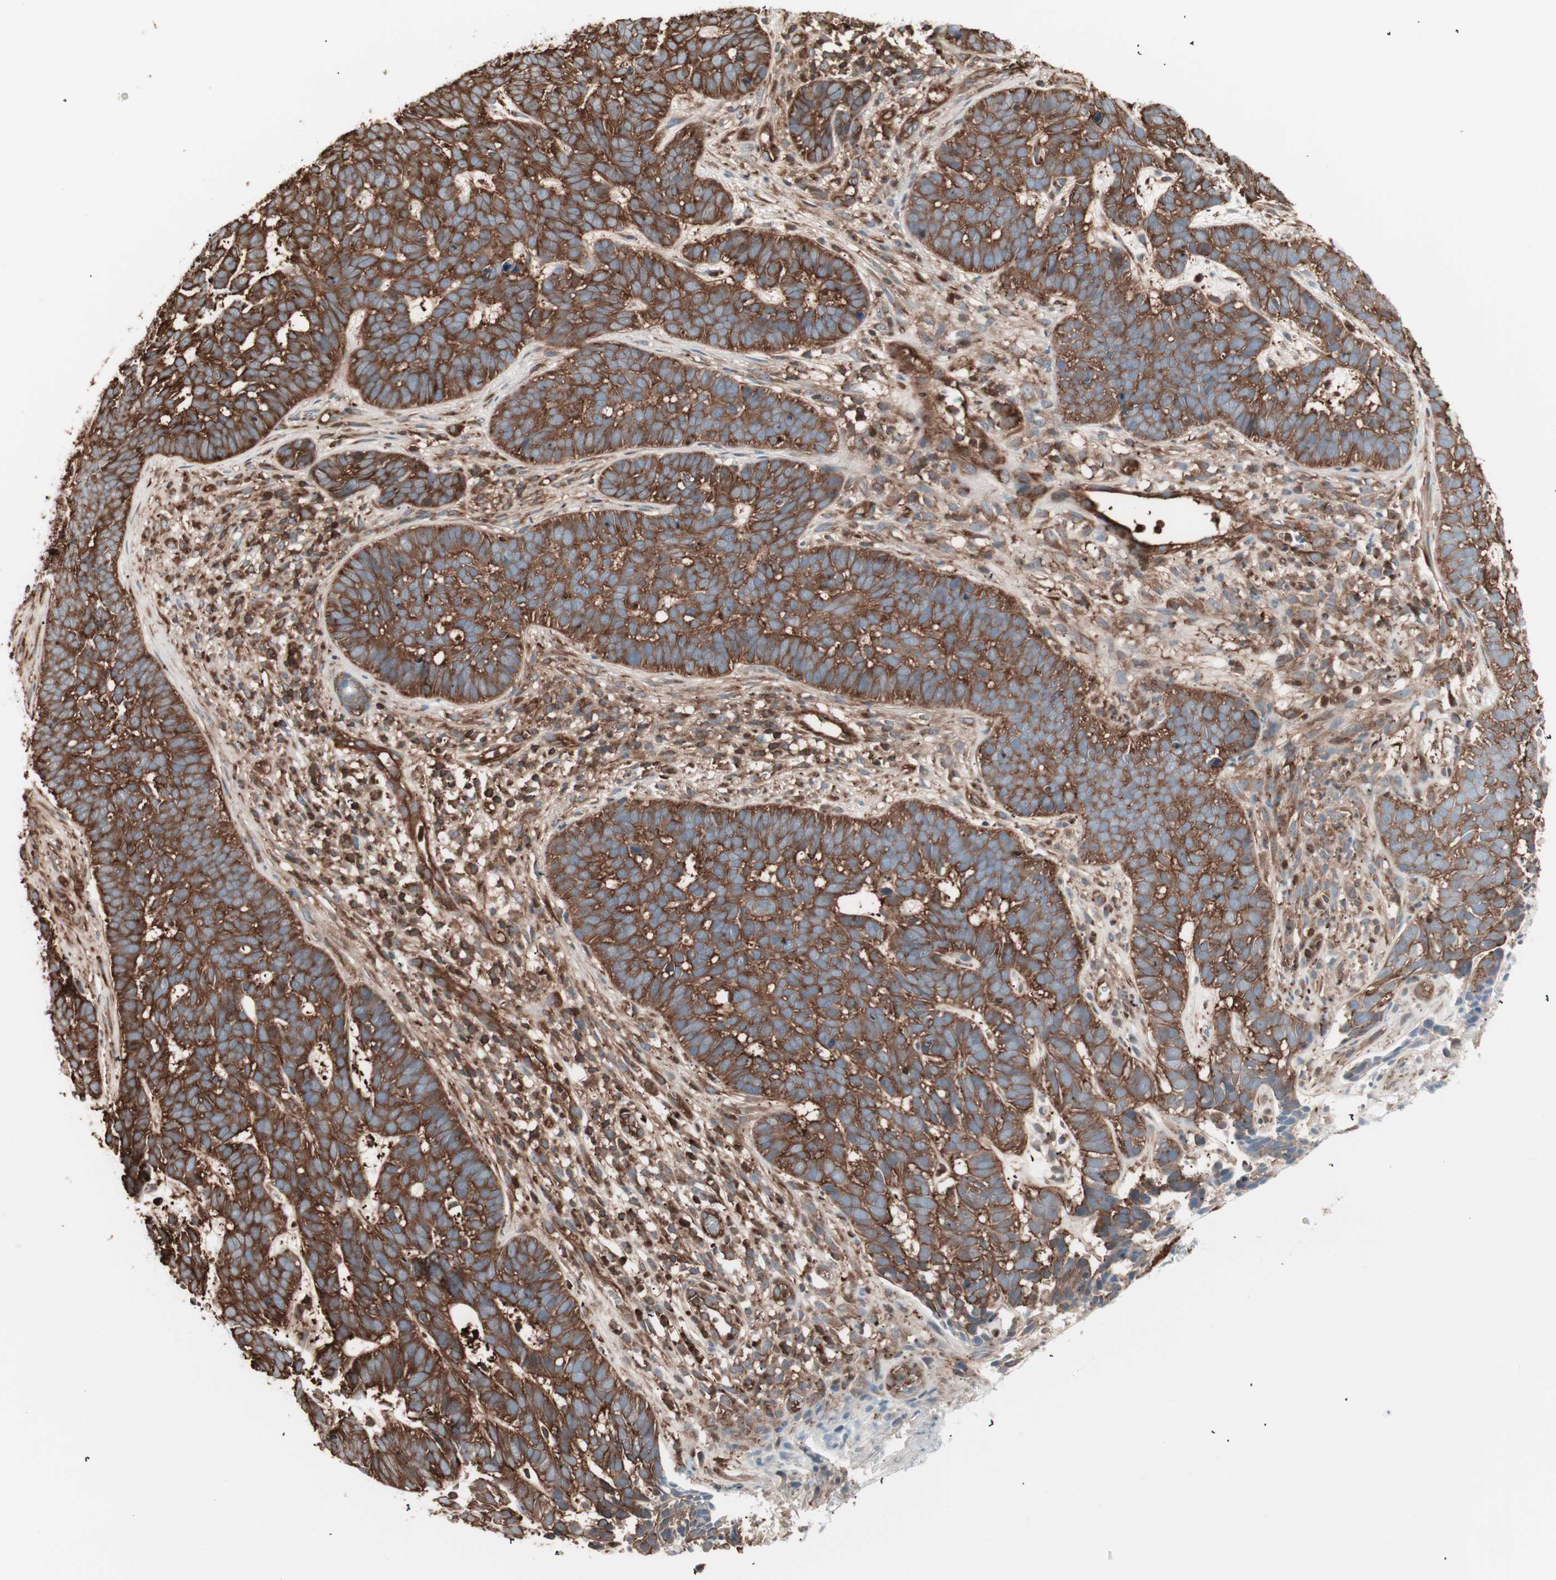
{"staining": {"intensity": "strong", "quantity": ">75%", "location": "cytoplasmic/membranous"}, "tissue": "skin cancer", "cell_type": "Tumor cells", "image_type": "cancer", "snomed": [{"axis": "morphology", "description": "Basal cell carcinoma"}, {"axis": "topography", "description": "Skin"}], "caption": "Skin cancer (basal cell carcinoma) tissue exhibits strong cytoplasmic/membranous positivity in about >75% of tumor cells", "gene": "TCP11L1", "patient": {"sex": "male", "age": 87}}